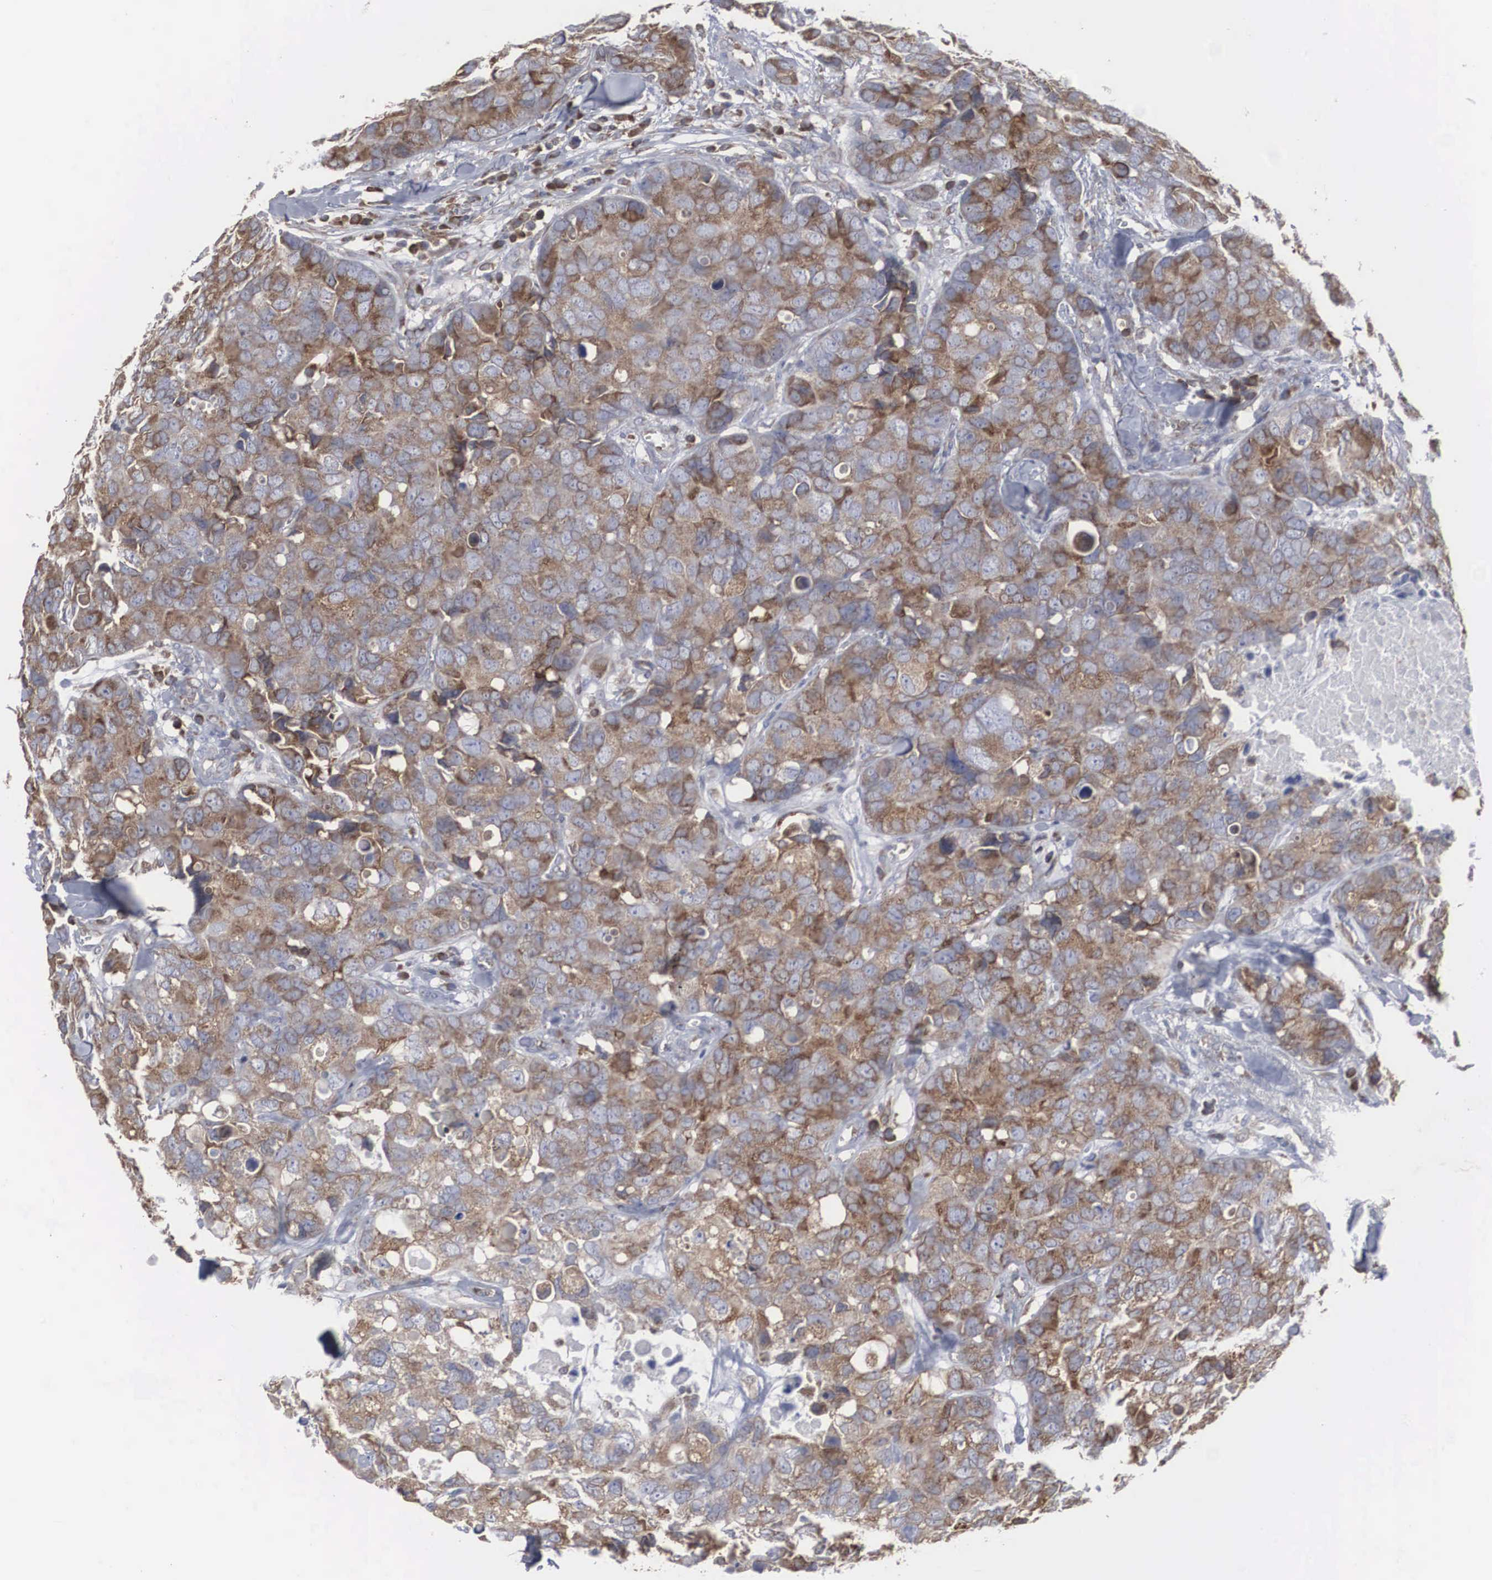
{"staining": {"intensity": "moderate", "quantity": "25%-75%", "location": "cytoplasmic/membranous"}, "tissue": "breast cancer", "cell_type": "Tumor cells", "image_type": "cancer", "snomed": [{"axis": "morphology", "description": "Duct carcinoma"}, {"axis": "topography", "description": "Breast"}], "caption": "Immunohistochemistry (IHC) of breast infiltrating ductal carcinoma reveals medium levels of moderate cytoplasmic/membranous staining in about 25%-75% of tumor cells.", "gene": "MIA2", "patient": {"sex": "female", "age": 91}}